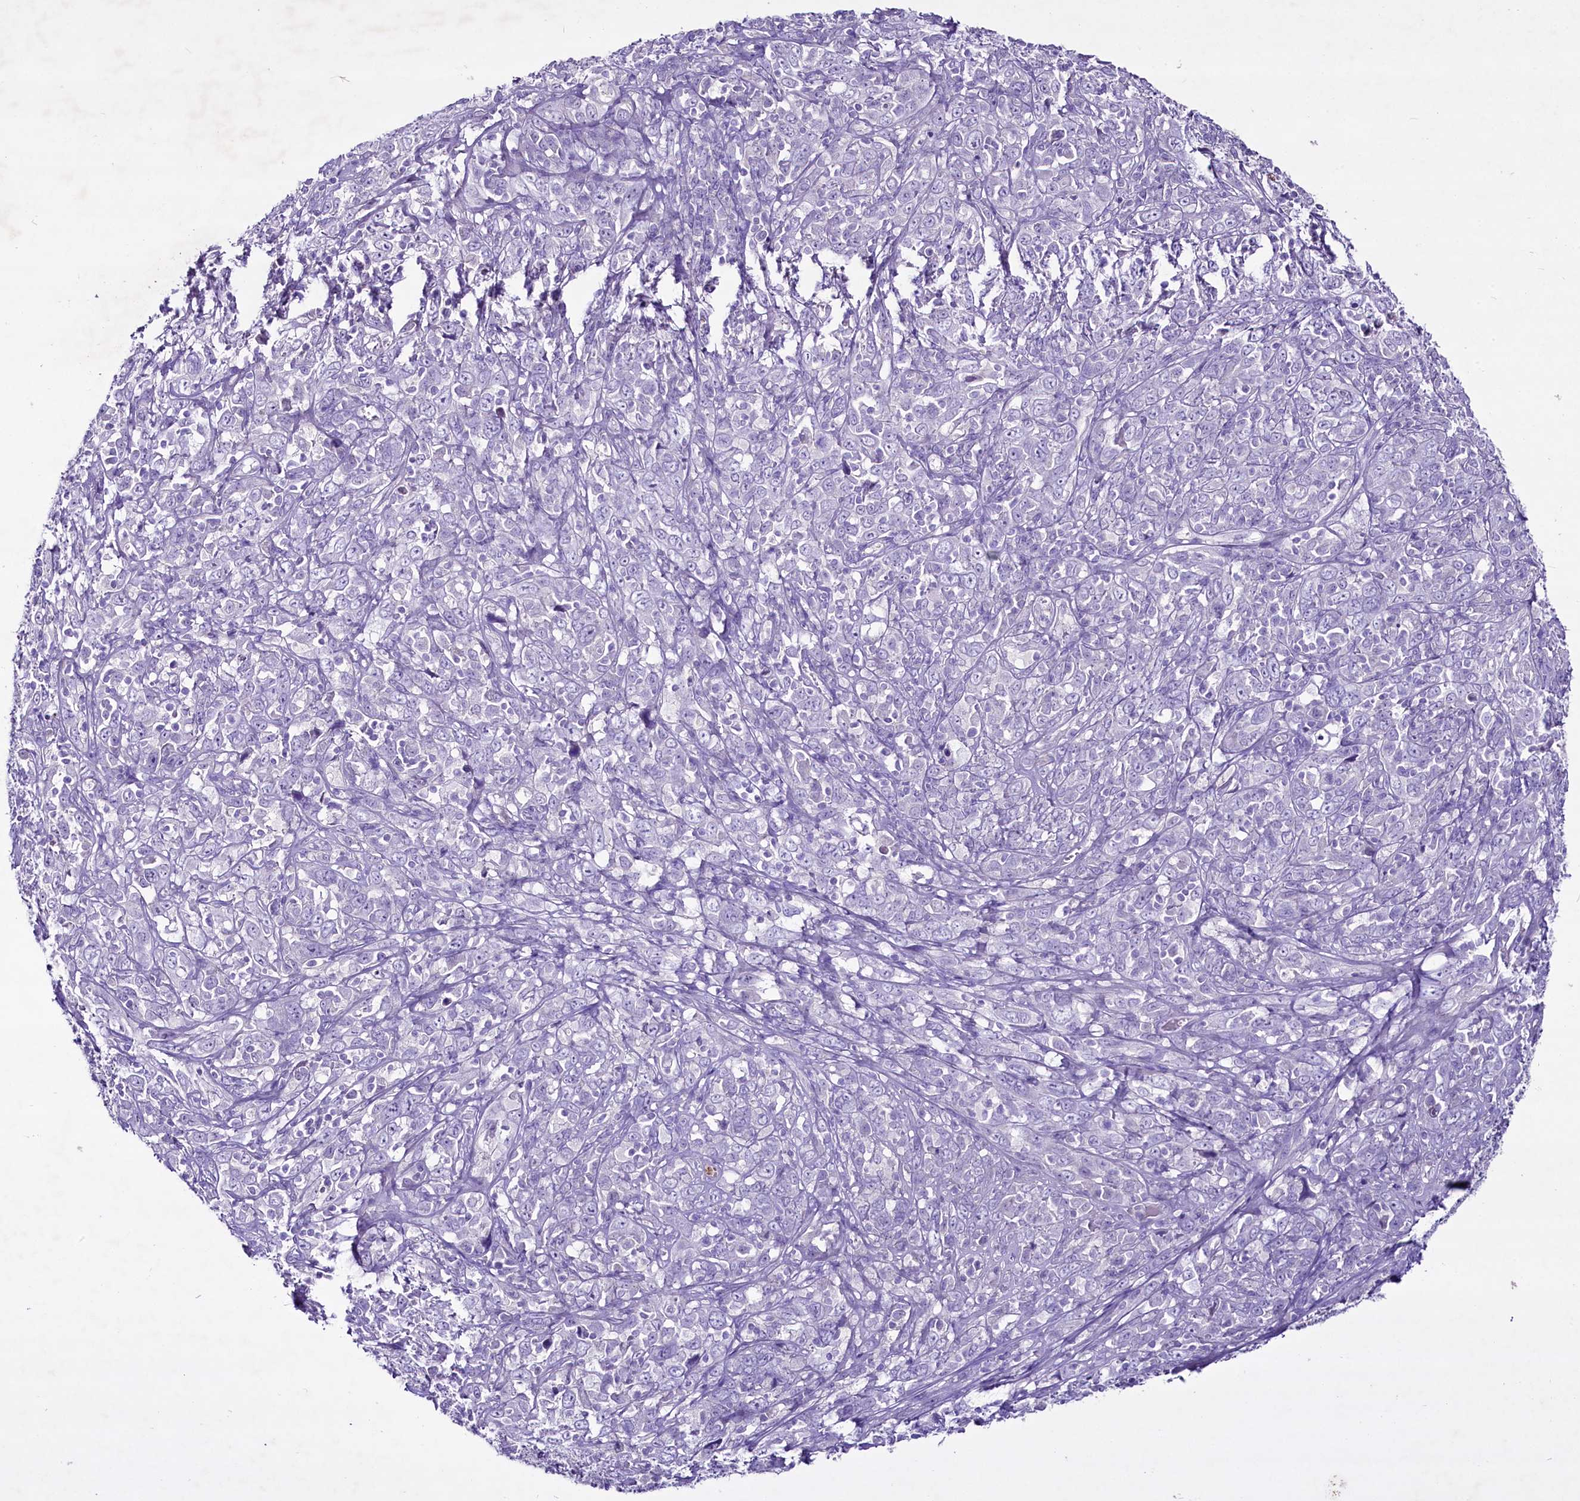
{"staining": {"intensity": "negative", "quantity": "none", "location": "none"}, "tissue": "cervical cancer", "cell_type": "Tumor cells", "image_type": "cancer", "snomed": [{"axis": "morphology", "description": "Squamous cell carcinoma, NOS"}, {"axis": "topography", "description": "Cervix"}], "caption": "Cervical squamous cell carcinoma stained for a protein using immunohistochemistry (IHC) exhibits no staining tumor cells.", "gene": "FAM209B", "patient": {"sex": "female", "age": 46}}